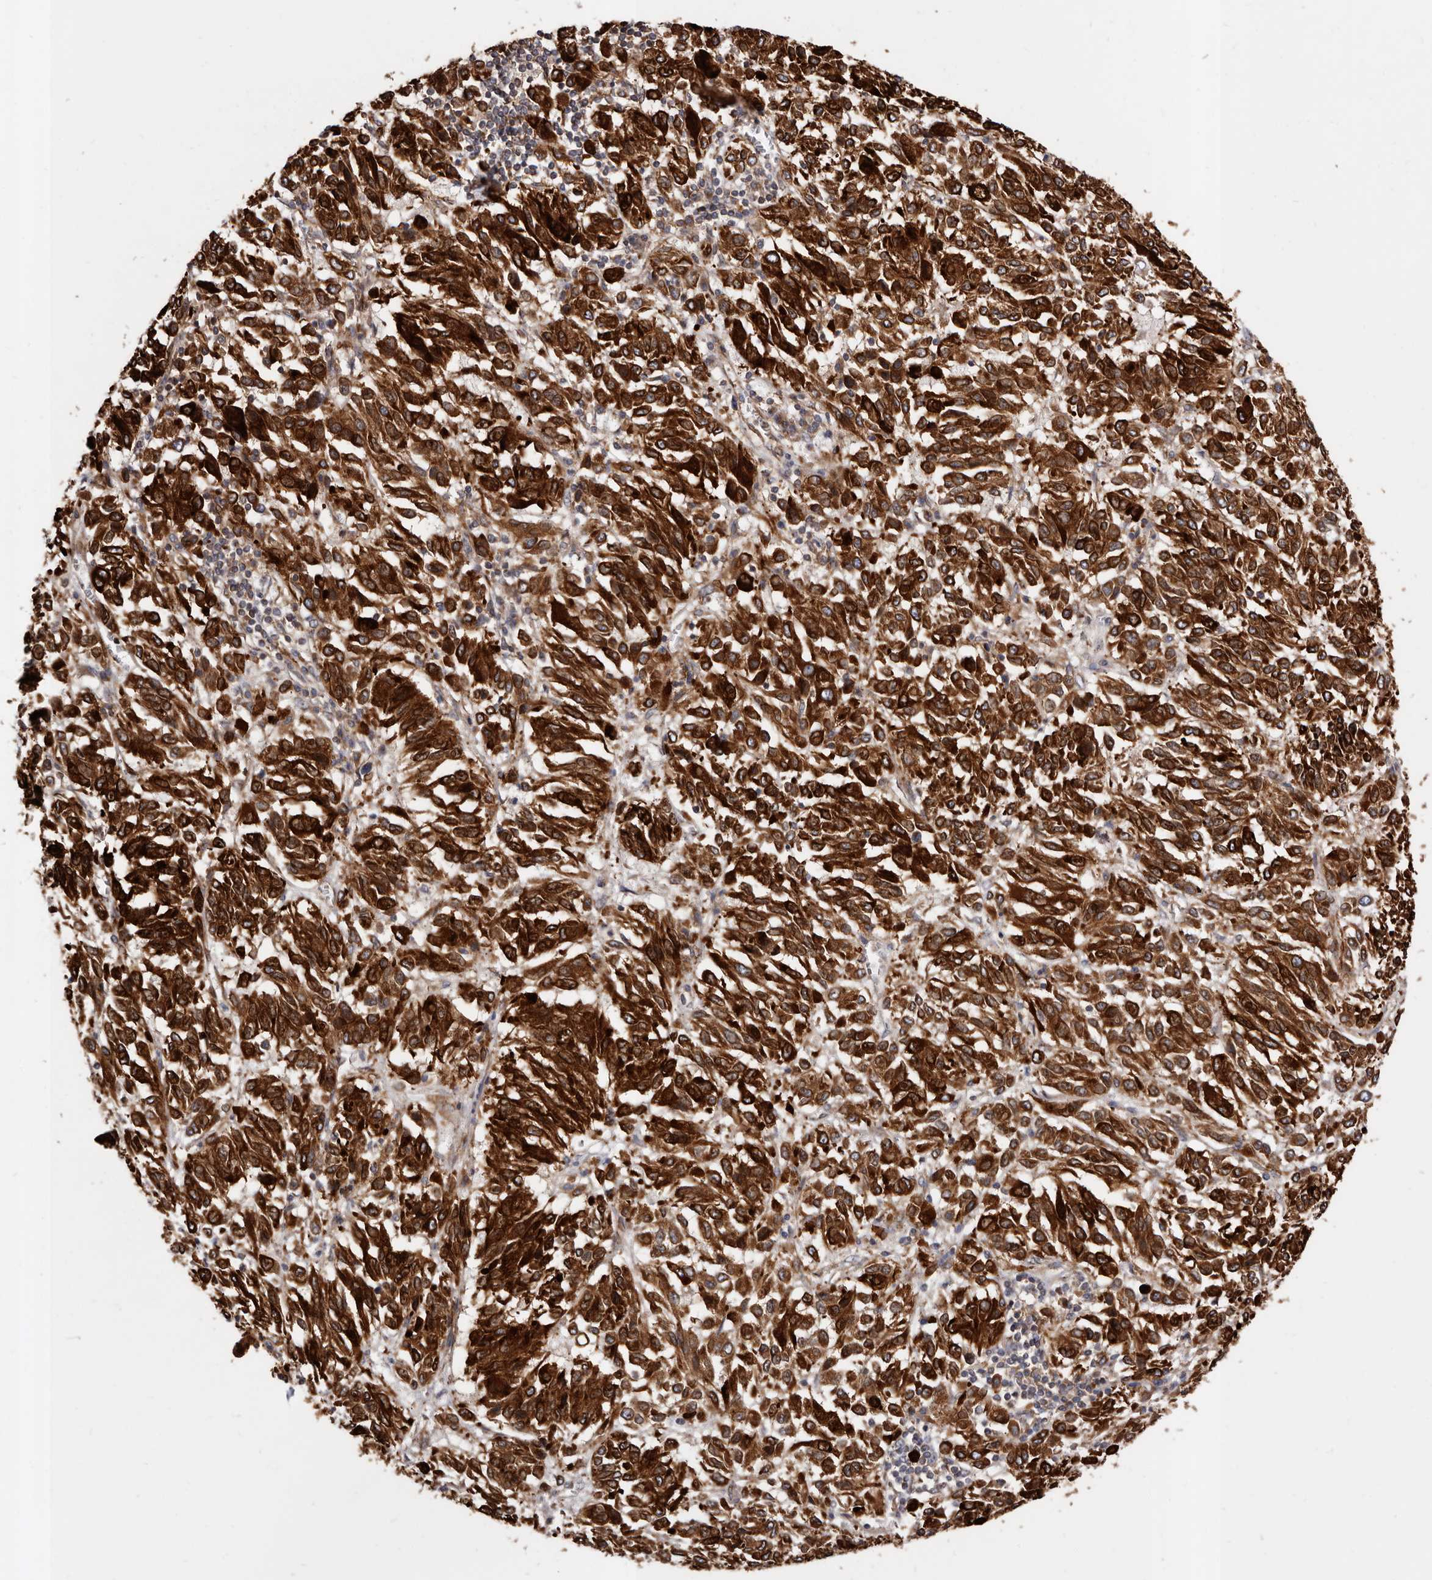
{"staining": {"intensity": "strong", "quantity": ">75%", "location": "cytoplasmic/membranous"}, "tissue": "melanoma", "cell_type": "Tumor cells", "image_type": "cancer", "snomed": [{"axis": "morphology", "description": "Malignant melanoma, Metastatic site"}, {"axis": "topography", "description": "Lung"}], "caption": "DAB (3,3'-diaminobenzidine) immunohistochemical staining of human melanoma shows strong cytoplasmic/membranous protein staining in approximately >75% of tumor cells. (IHC, brightfield microscopy, high magnification).", "gene": "COQ8B", "patient": {"sex": "male", "age": 64}}